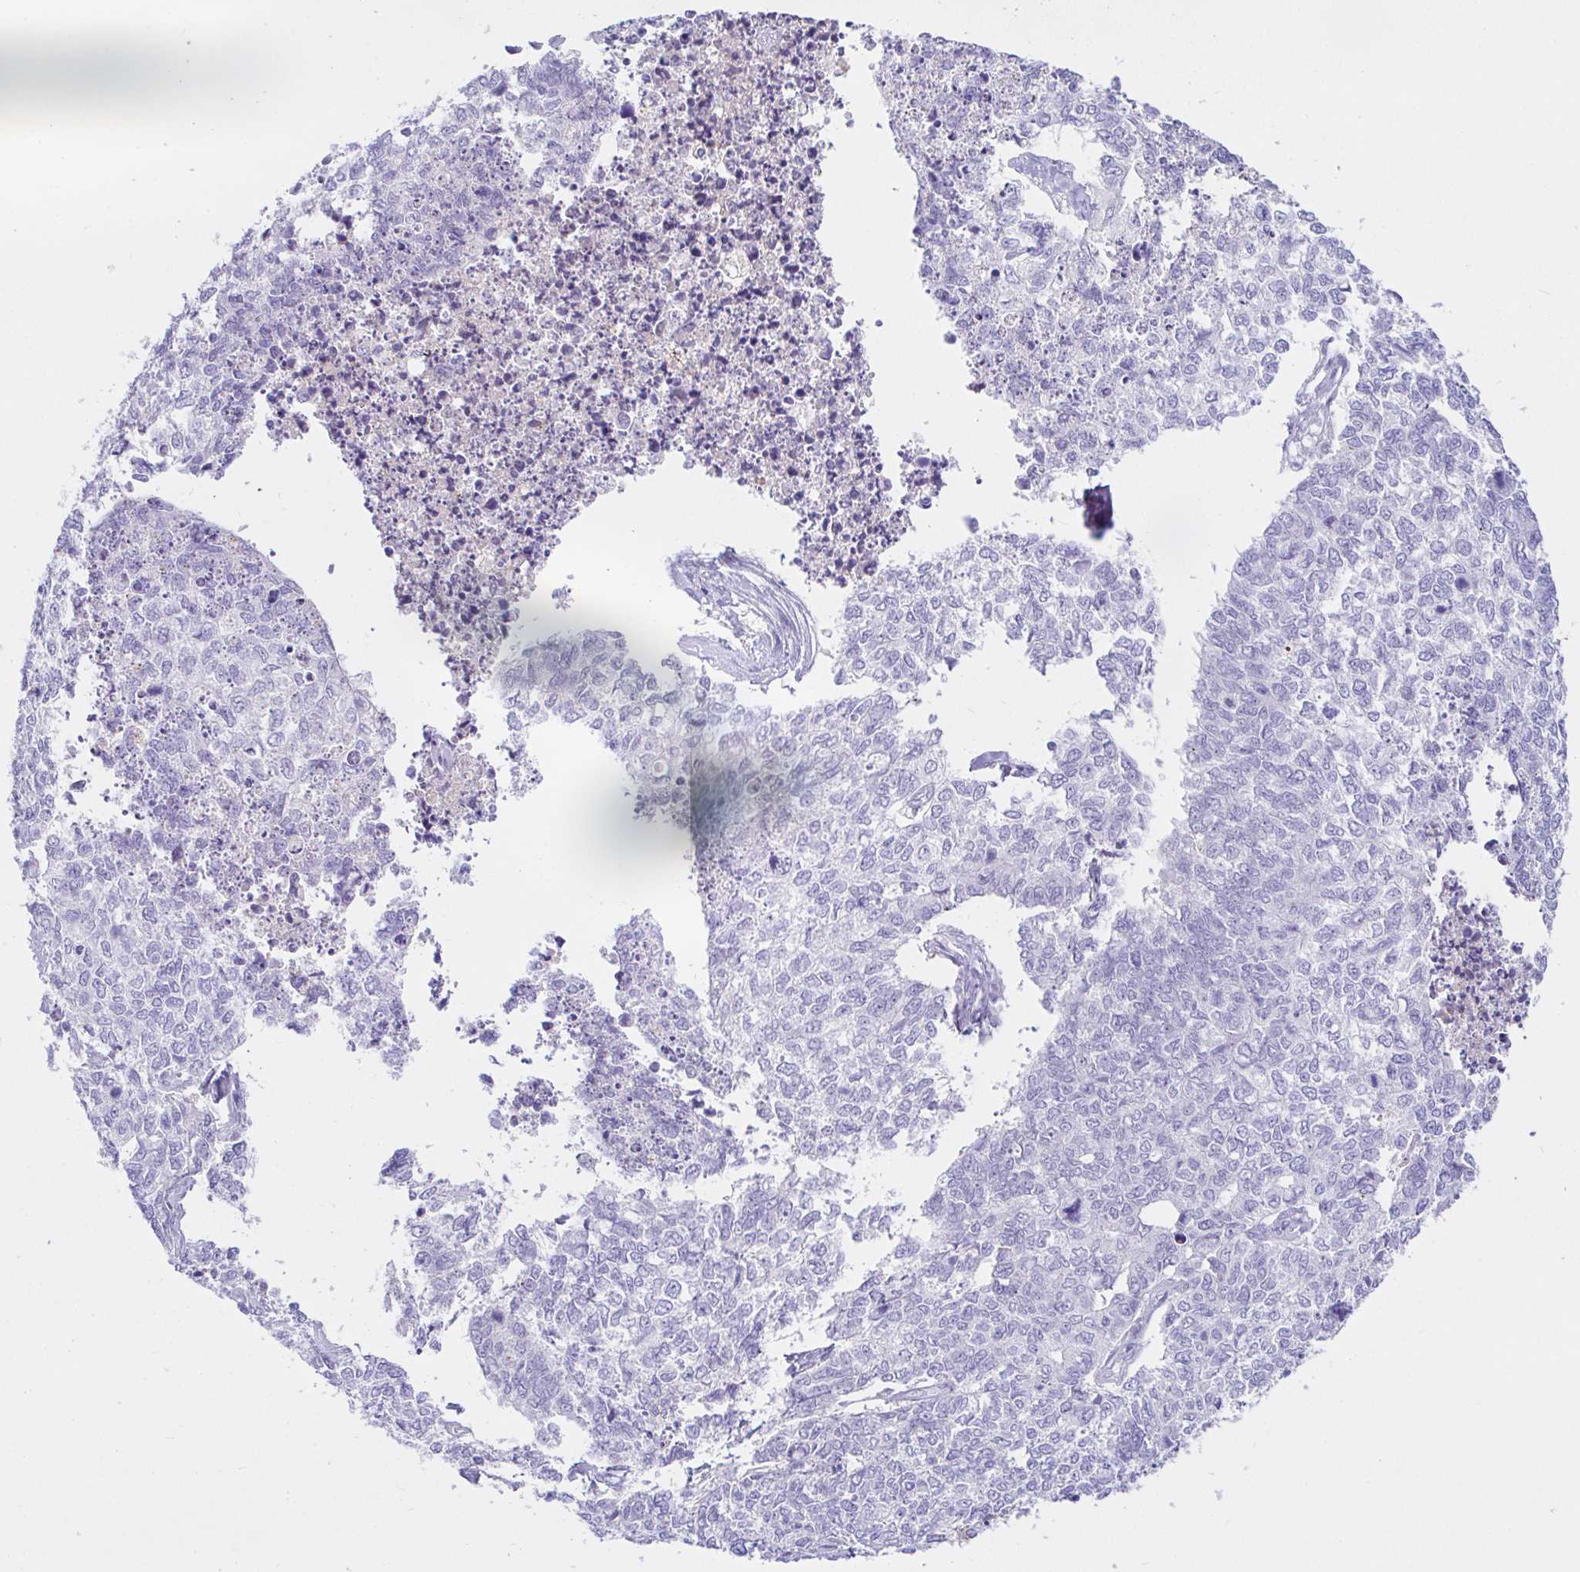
{"staining": {"intensity": "negative", "quantity": "none", "location": "none"}, "tissue": "cervical cancer", "cell_type": "Tumor cells", "image_type": "cancer", "snomed": [{"axis": "morphology", "description": "Adenocarcinoma, NOS"}, {"axis": "topography", "description": "Cervix"}], "caption": "Immunohistochemistry of human cervical adenocarcinoma shows no expression in tumor cells.", "gene": "SAA4", "patient": {"sex": "female", "age": 63}}